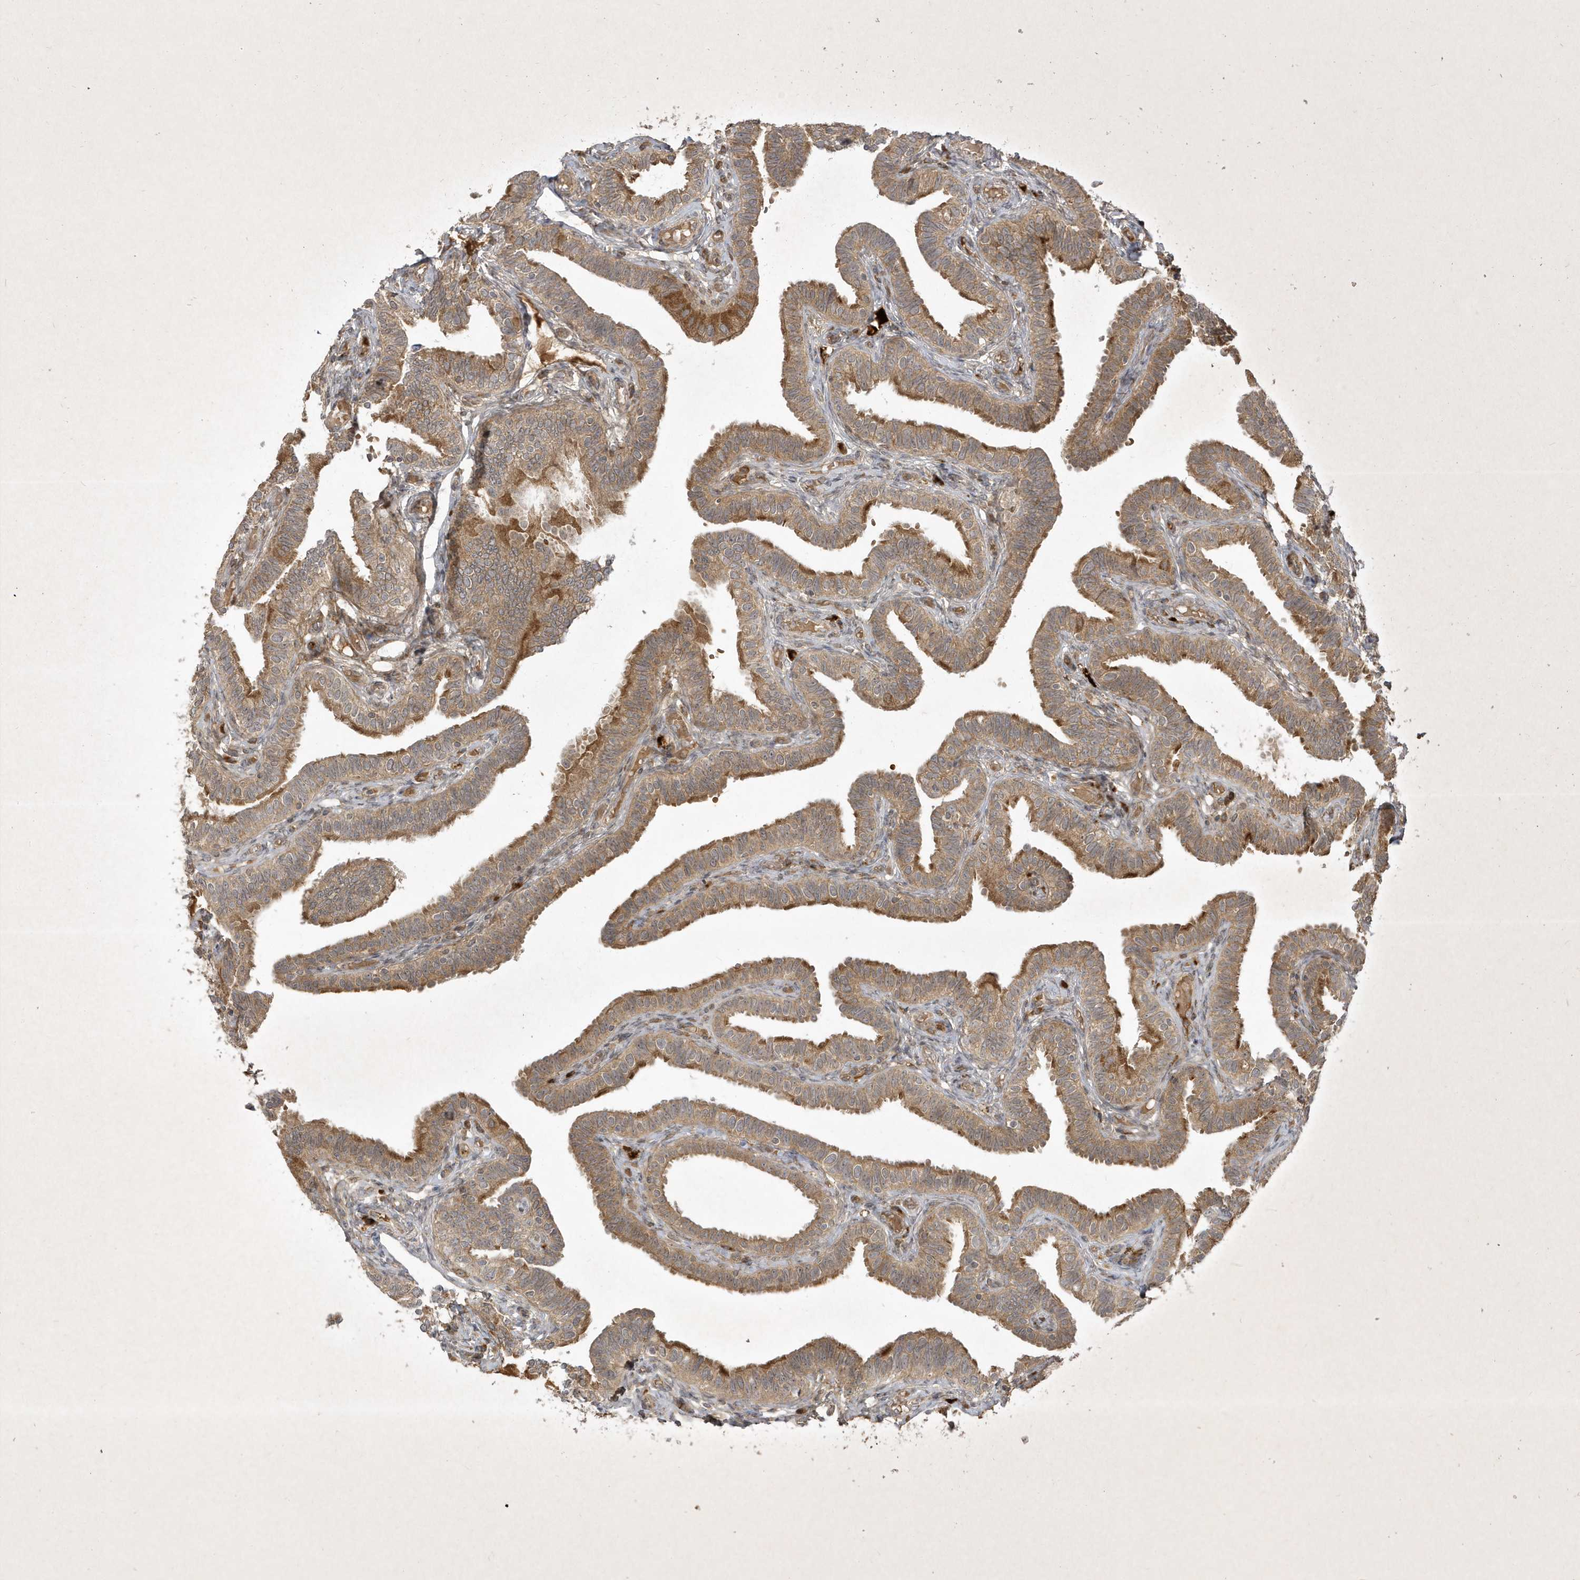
{"staining": {"intensity": "moderate", "quantity": ">75%", "location": "cytoplasmic/membranous"}, "tissue": "fallopian tube", "cell_type": "Glandular cells", "image_type": "normal", "snomed": [{"axis": "morphology", "description": "Normal tissue, NOS"}, {"axis": "topography", "description": "Fallopian tube"}], "caption": "Human fallopian tube stained for a protein (brown) demonstrates moderate cytoplasmic/membranous positive staining in about >75% of glandular cells.", "gene": "FAM83C", "patient": {"sex": "female", "age": 39}}